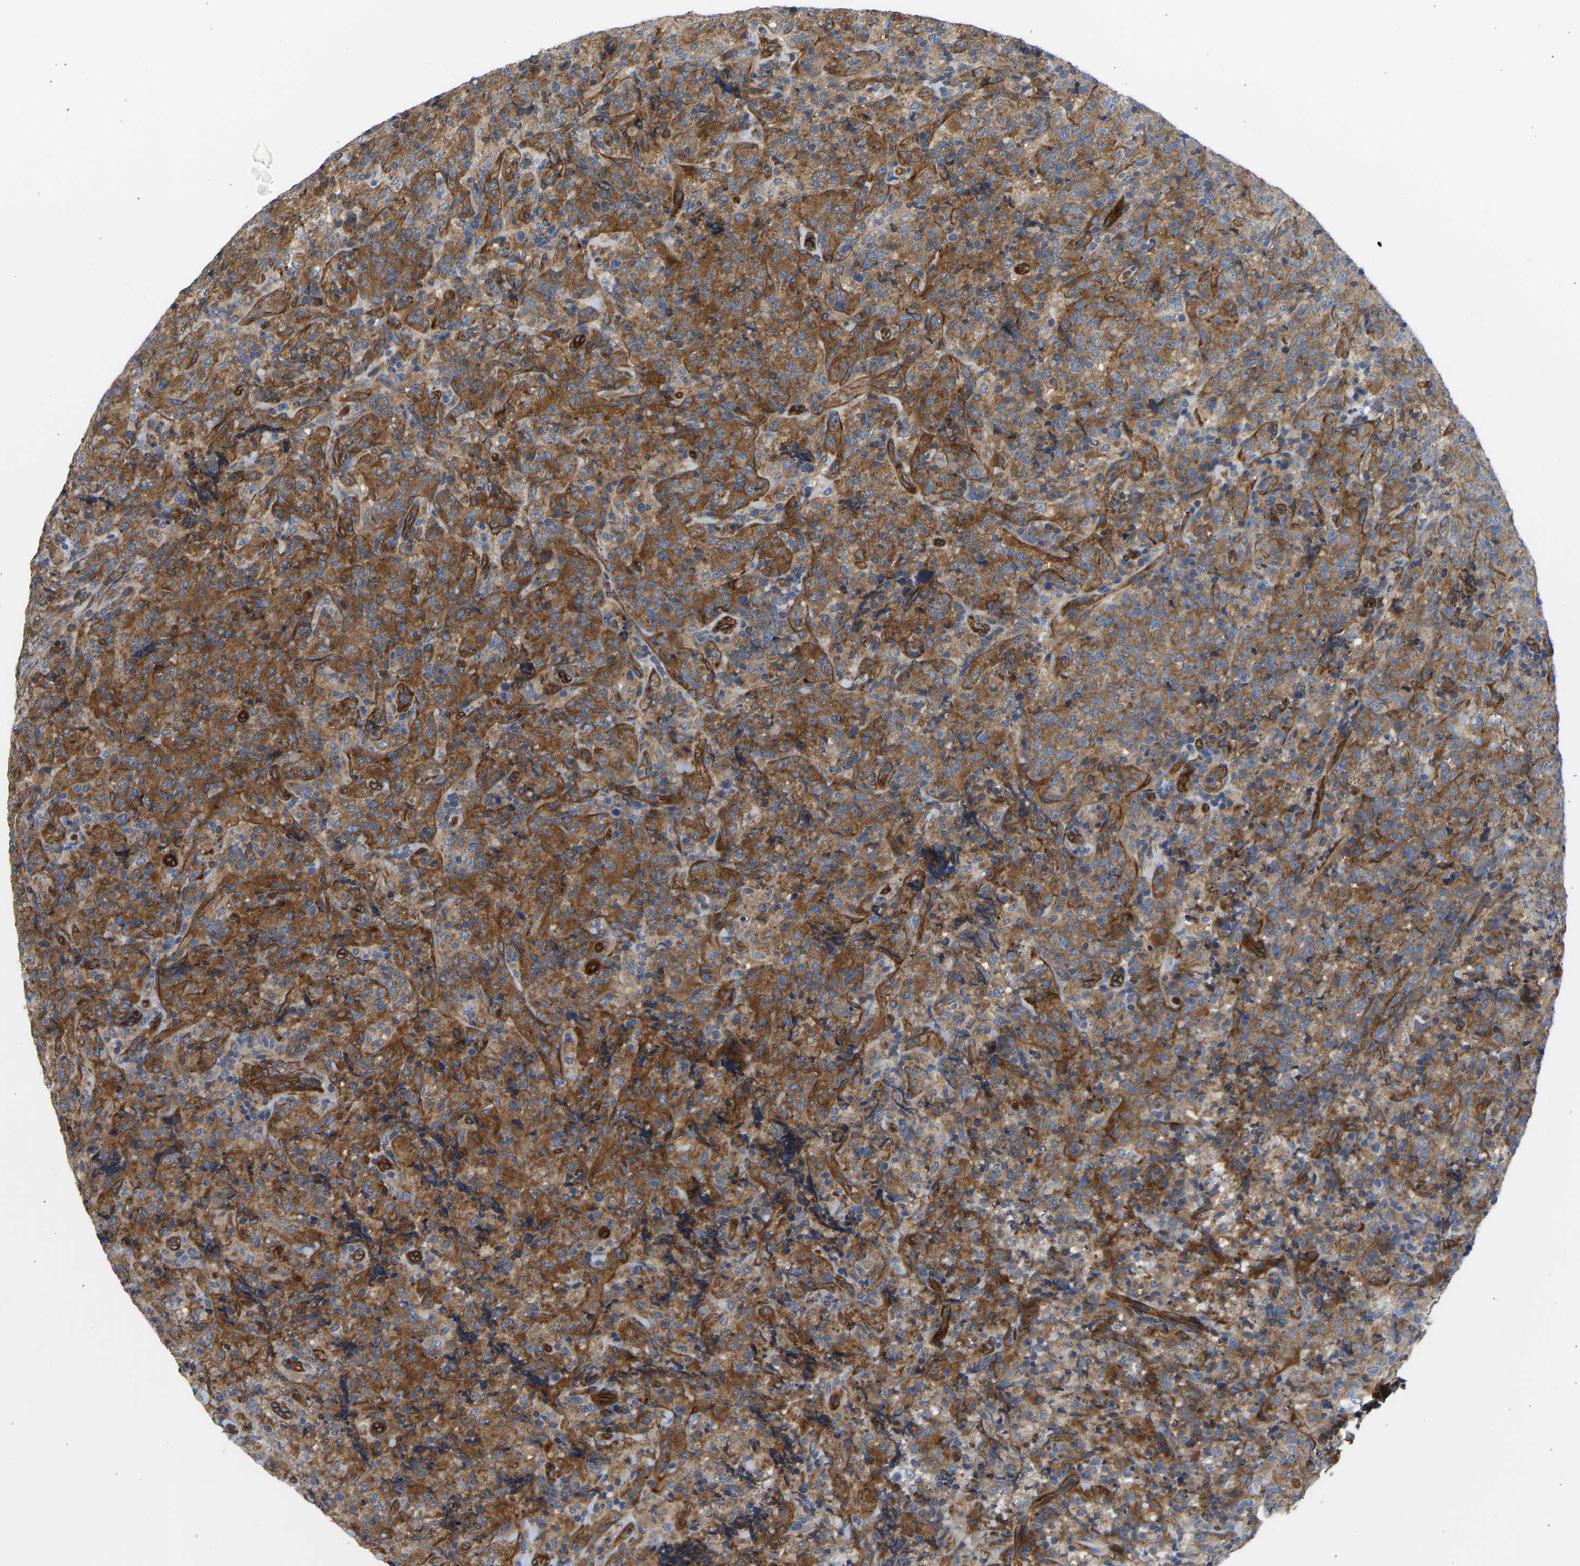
{"staining": {"intensity": "strong", "quantity": ">75%", "location": "cytoplasmic/membranous"}, "tissue": "lymphoma", "cell_type": "Tumor cells", "image_type": "cancer", "snomed": [{"axis": "morphology", "description": "Malignant lymphoma, non-Hodgkin's type, High grade"}, {"axis": "topography", "description": "Tonsil"}], "caption": "DAB immunohistochemical staining of human malignant lymphoma, non-Hodgkin's type (high-grade) displays strong cytoplasmic/membranous protein expression in about >75% of tumor cells. The staining was performed using DAB (3,3'-diaminobenzidine) to visualize the protein expression in brown, while the nuclei were stained in blue with hematoxylin (Magnification: 20x).", "gene": "MYO1C", "patient": {"sex": "female", "age": 36}}